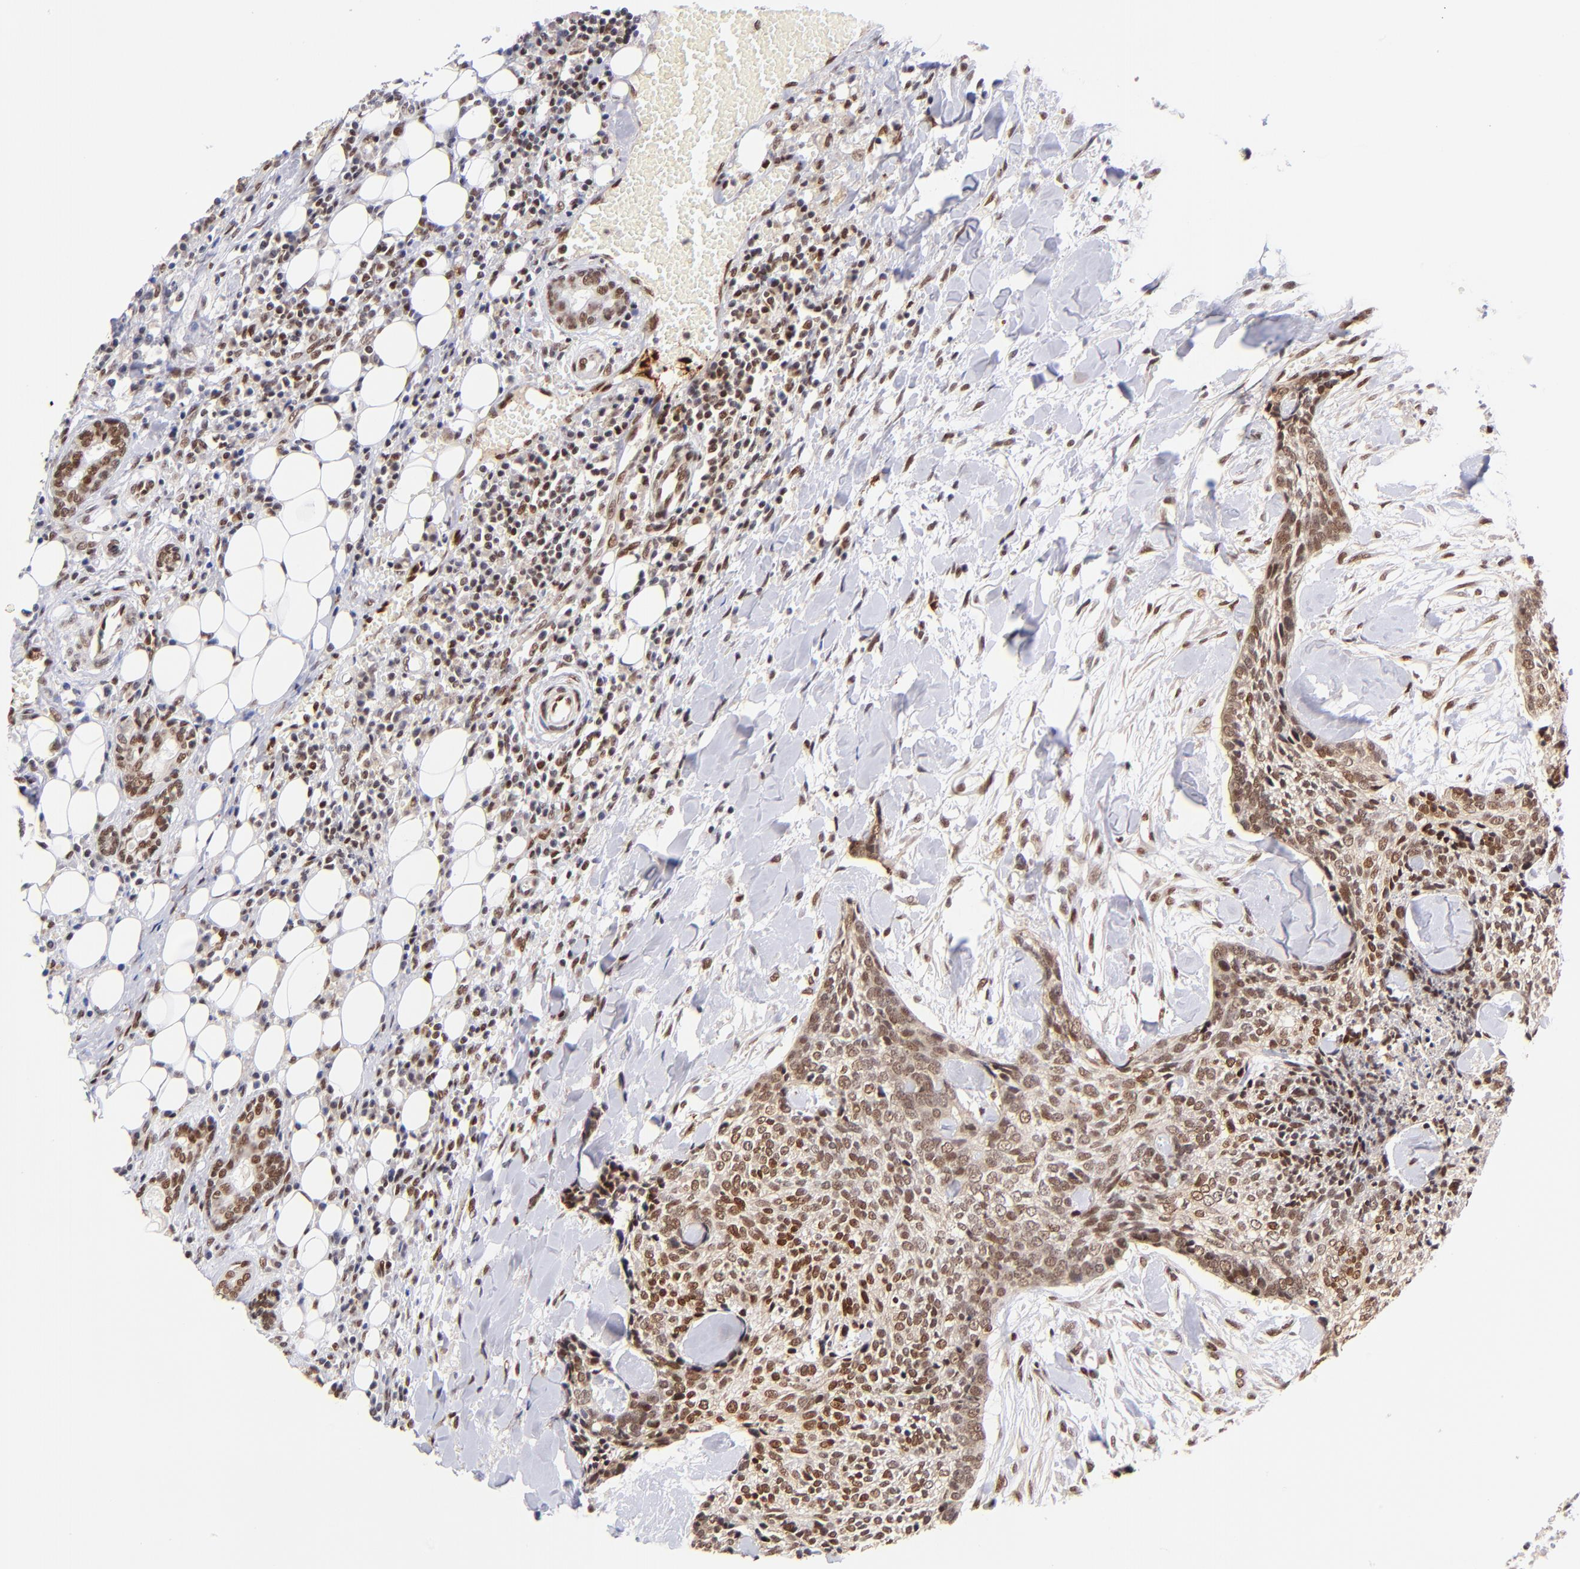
{"staining": {"intensity": "strong", "quantity": ">75%", "location": "nuclear"}, "tissue": "head and neck cancer", "cell_type": "Tumor cells", "image_type": "cancer", "snomed": [{"axis": "morphology", "description": "Squamous cell carcinoma, NOS"}, {"axis": "topography", "description": "Salivary gland"}, {"axis": "topography", "description": "Head-Neck"}], "caption": "This micrograph reveals head and neck cancer (squamous cell carcinoma) stained with IHC to label a protein in brown. The nuclear of tumor cells show strong positivity for the protein. Nuclei are counter-stained blue.", "gene": "MIDEAS", "patient": {"sex": "male", "age": 70}}